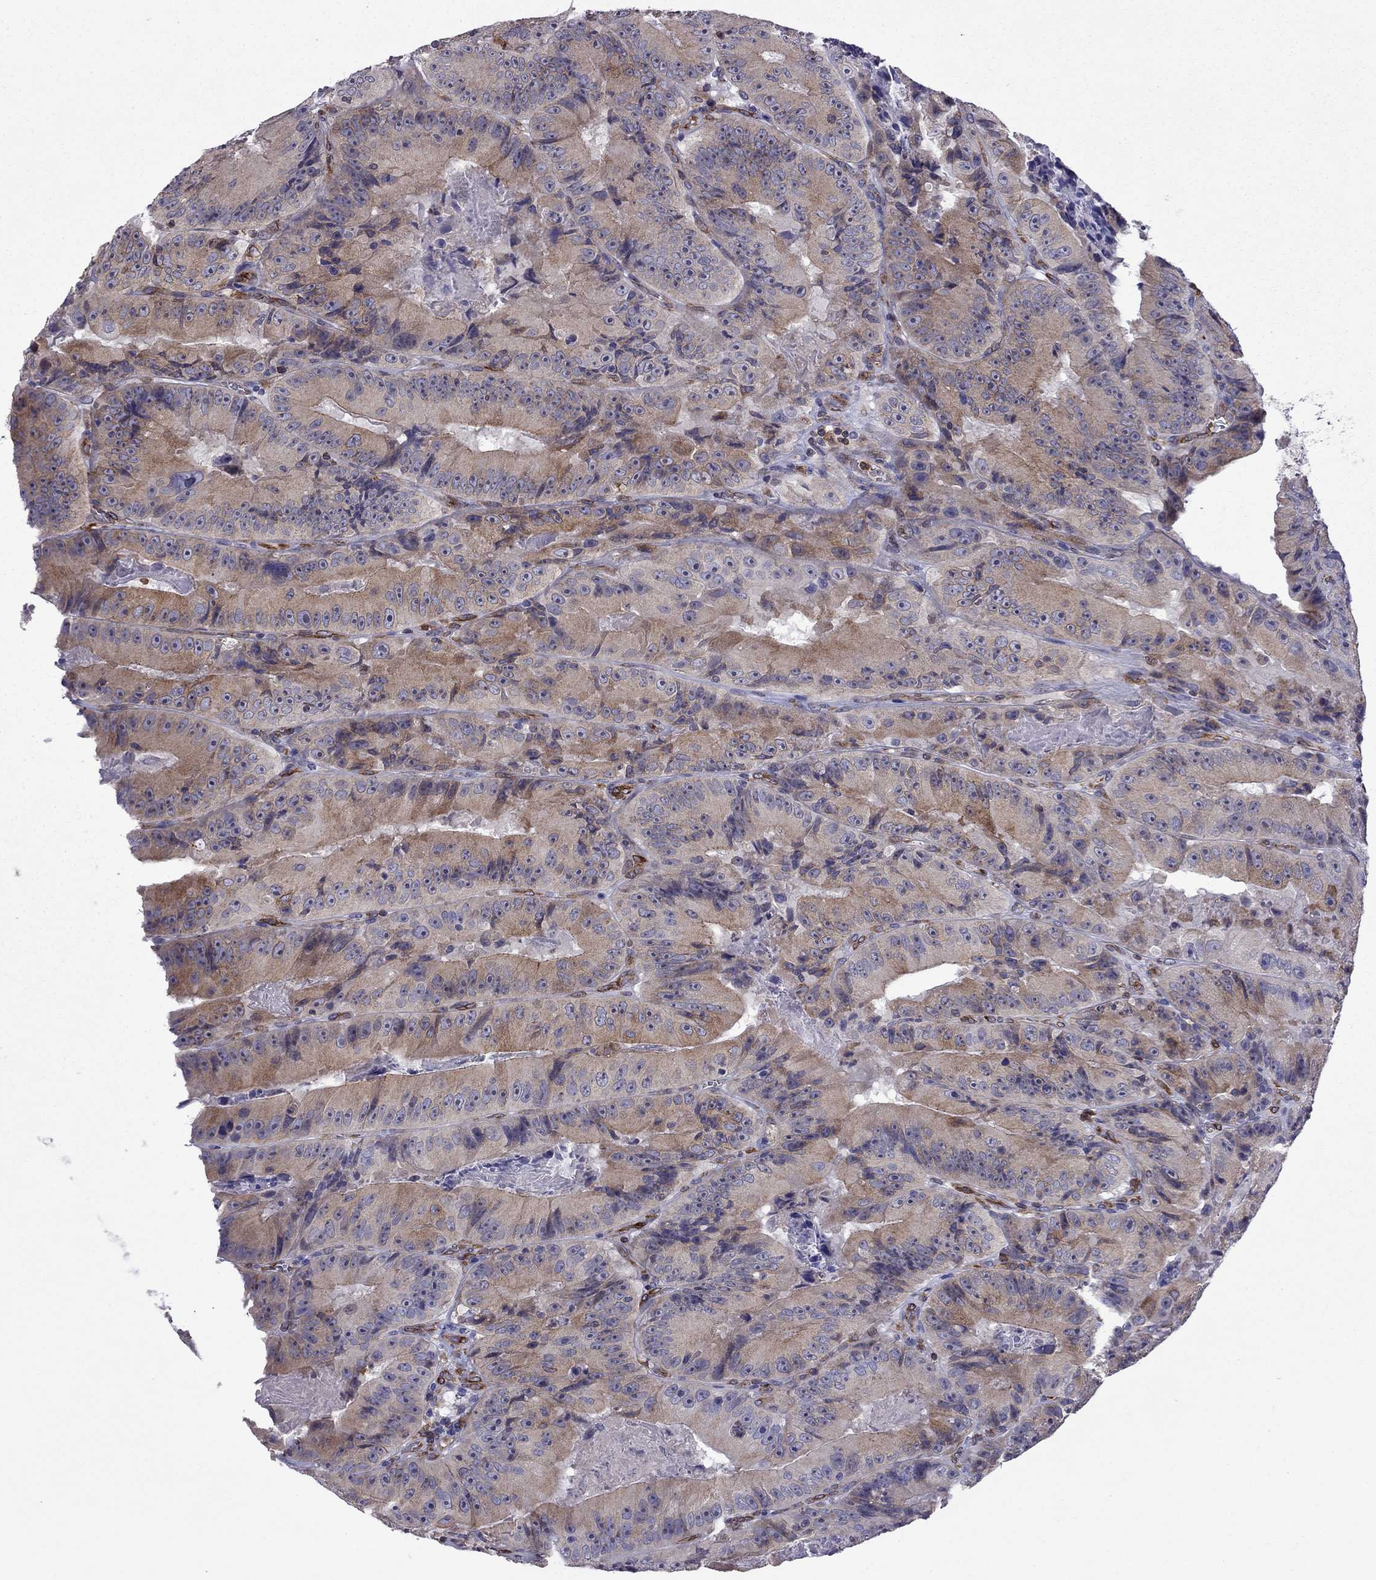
{"staining": {"intensity": "moderate", "quantity": "<25%", "location": "cytoplasmic/membranous"}, "tissue": "colorectal cancer", "cell_type": "Tumor cells", "image_type": "cancer", "snomed": [{"axis": "morphology", "description": "Adenocarcinoma, NOS"}, {"axis": "topography", "description": "Colon"}], "caption": "Immunohistochemical staining of adenocarcinoma (colorectal) shows low levels of moderate cytoplasmic/membranous protein expression in about <25% of tumor cells.", "gene": "GNAL", "patient": {"sex": "female", "age": 86}}